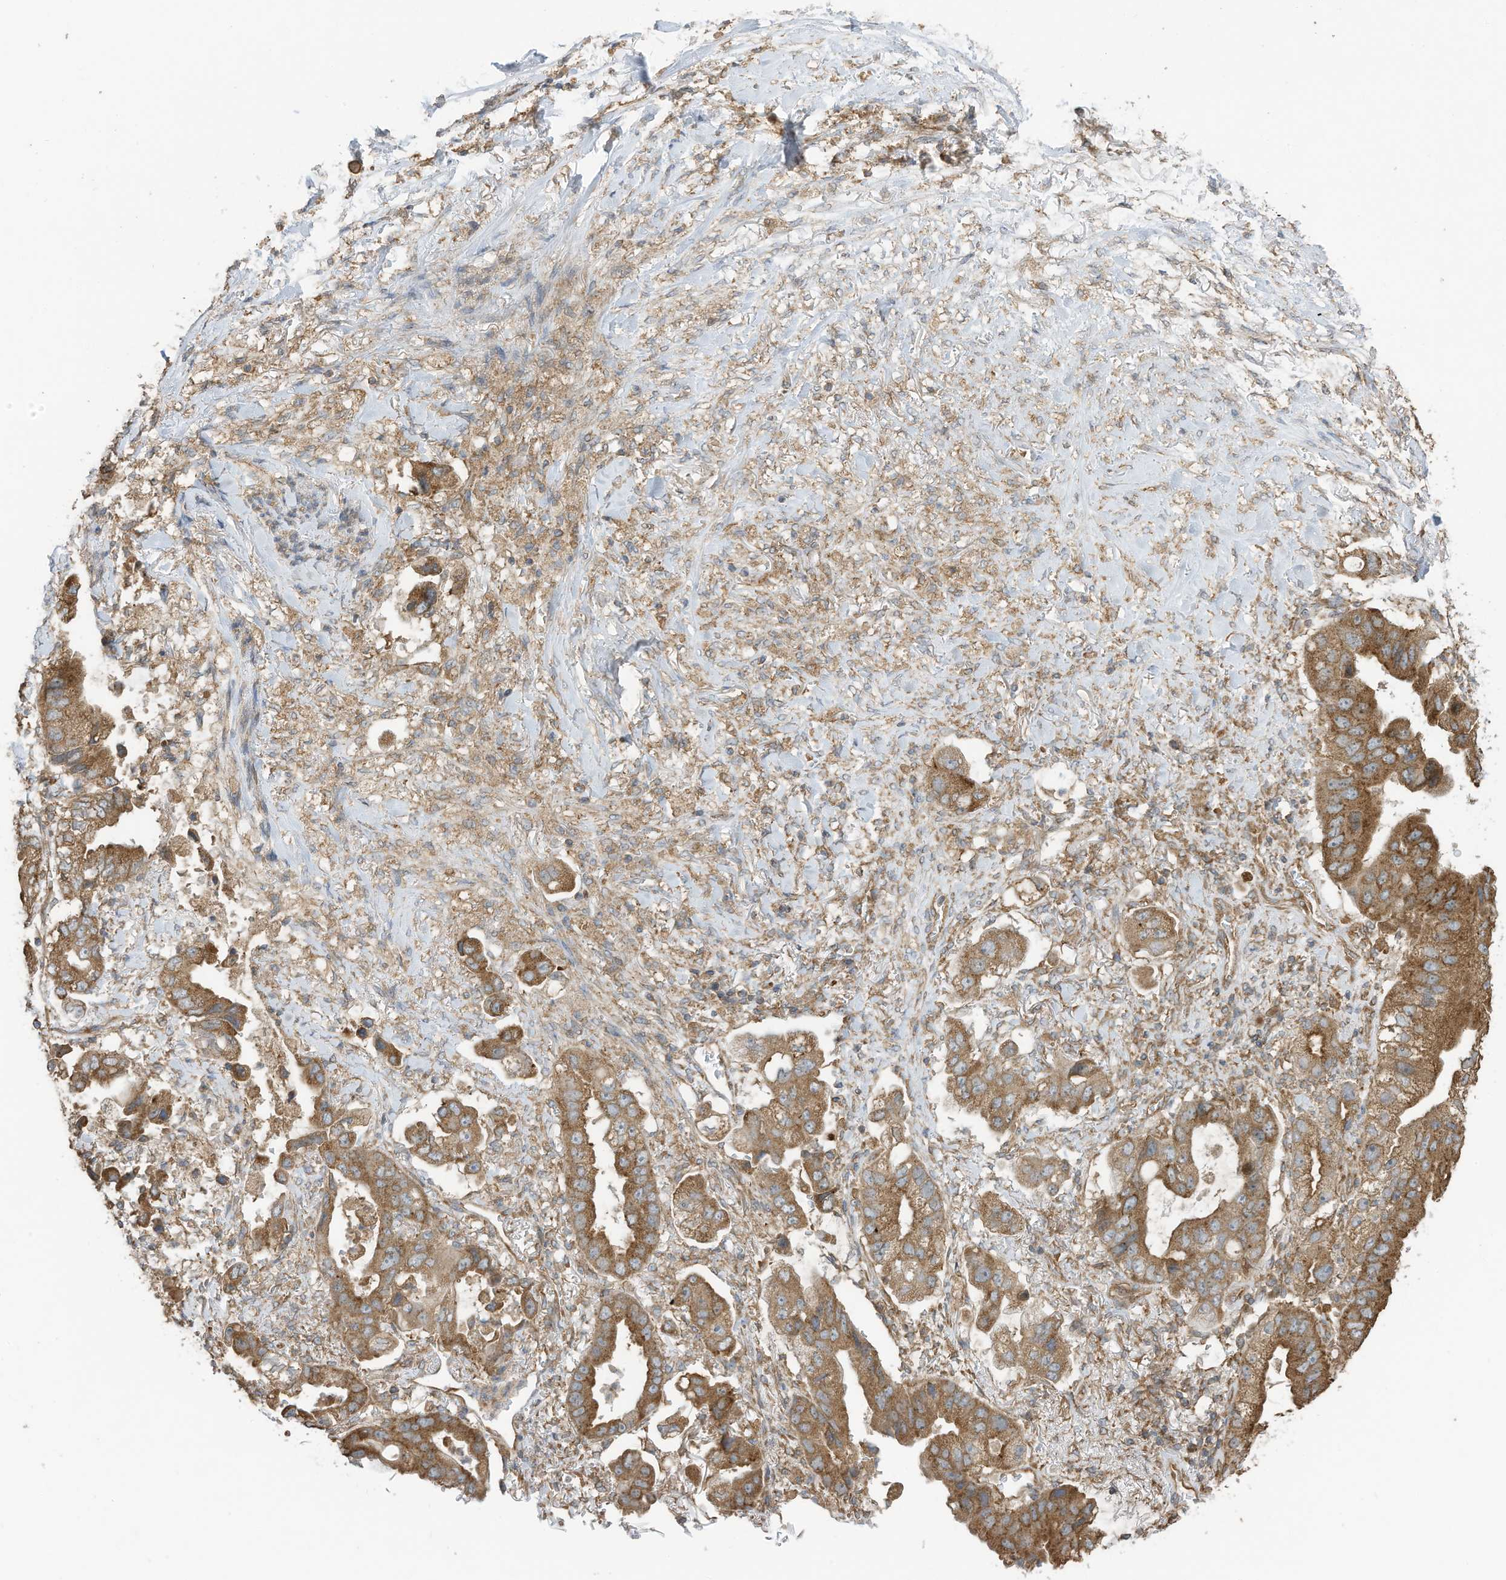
{"staining": {"intensity": "moderate", "quantity": ">75%", "location": "cytoplasmic/membranous"}, "tissue": "stomach cancer", "cell_type": "Tumor cells", "image_type": "cancer", "snomed": [{"axis": "morphology", "description": "Adenocarcinoma, NOS"}, {"axis": "topography", "description": "Stomach"}], "caption": "Stomach cancer (adenocarcinoma) was stained to show a protein in brown. There is medium levels of moderate cytoplasmic/membranous expression in approximately >75% of tumor cells.", "gene": "CGAS", "patient": {"sex": "male", "age": 62}}